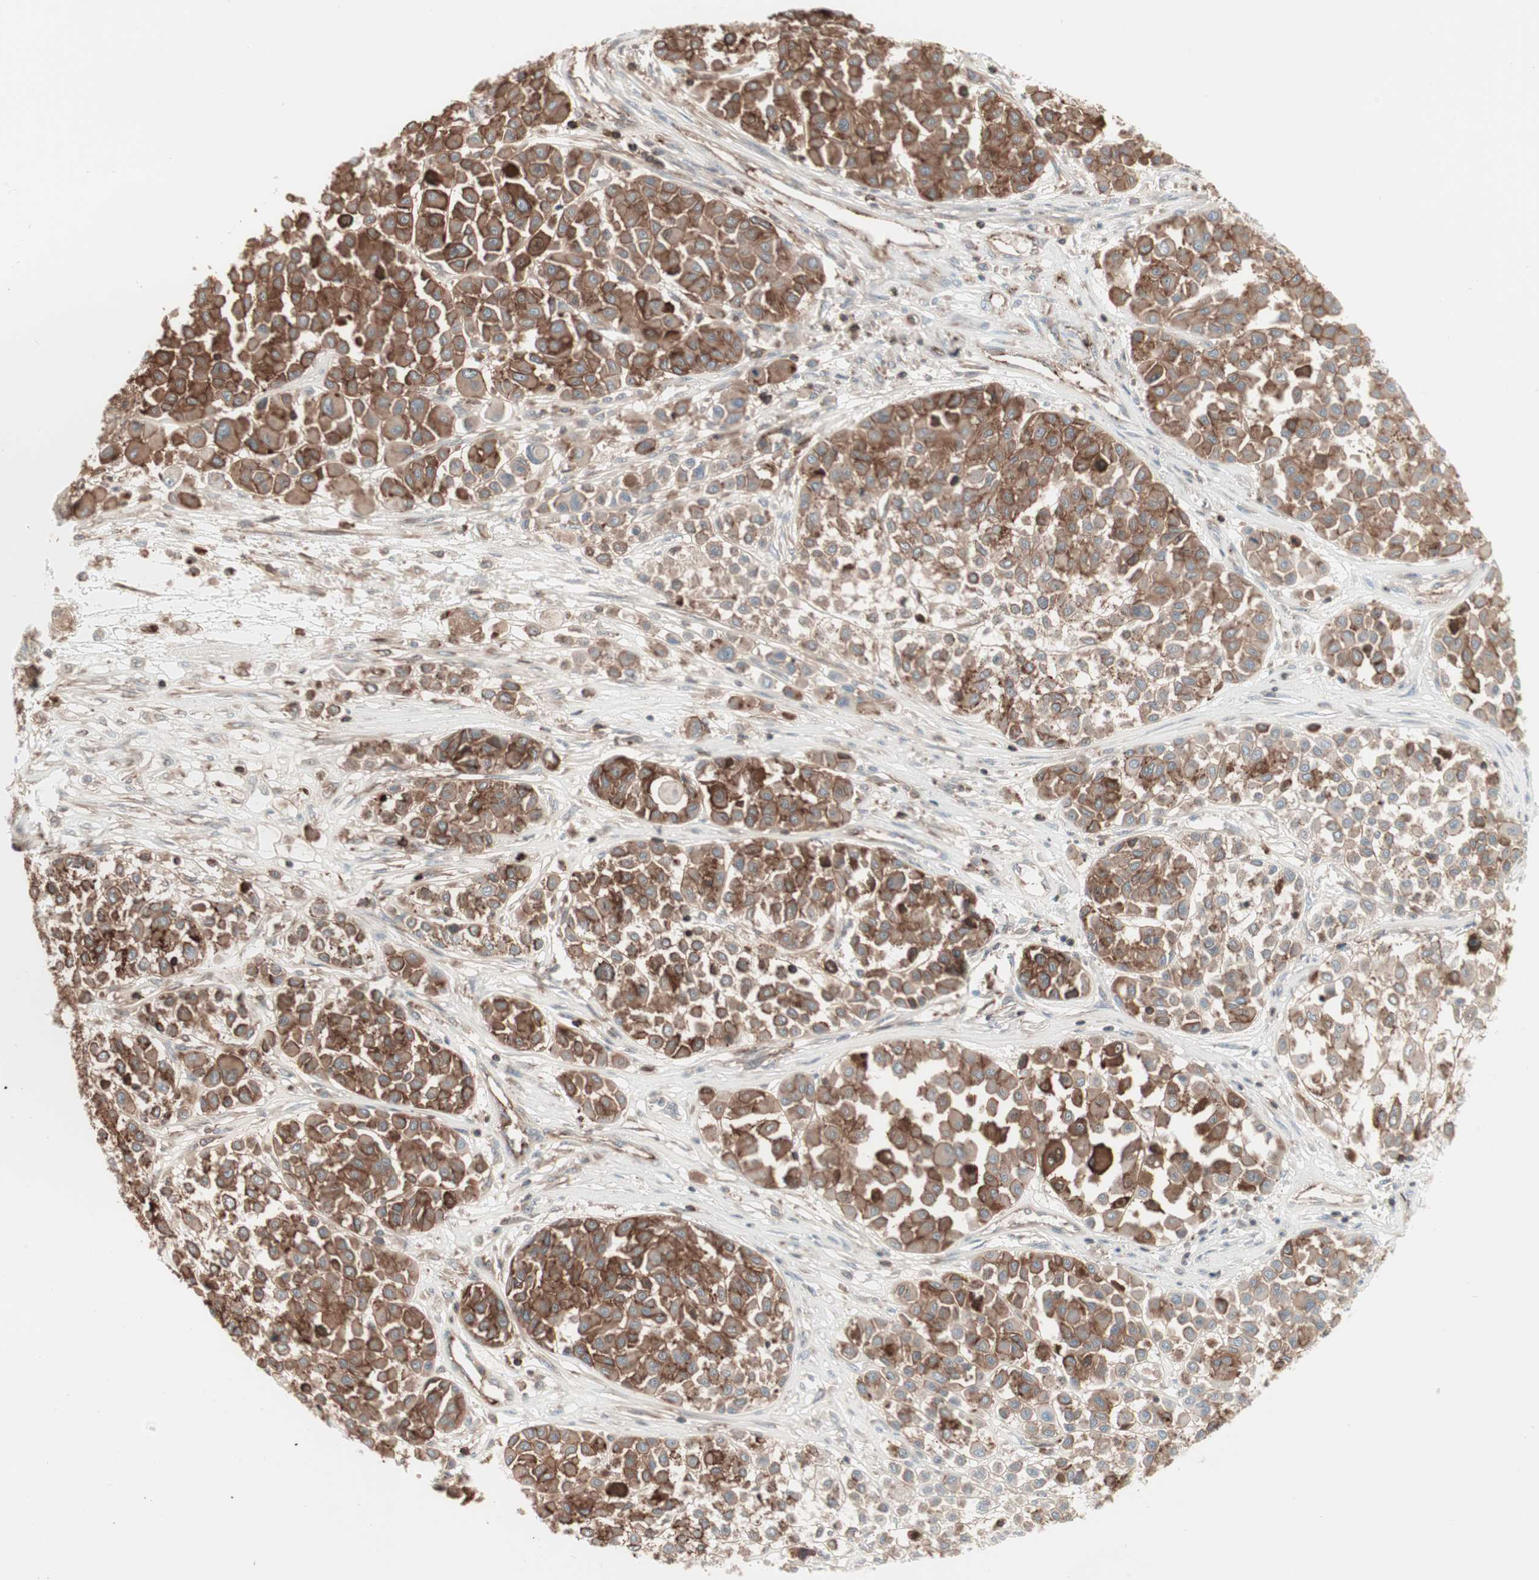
{"staining": {"intensity": "strong", "quantity": ">75%", "location": "cytoplasmic/membranous"}, "tissue": "melanoma", "cell_type": "Tumor cells", "image_type": "cancer", "snomed": [{"axis": "morphology", "description": "Malignant melanoma, Metastatic site"}, {"axis": "topography", "description": "Soft tissue"}], "caption": "Malignant melanoma (metastatic site) was stained to show a protein in brown. There is high levels of strong cytoplasmic/membranous positivity in approximately >75% of tumor cells.", "gene": "TCP11L1", "patient": {"sex": "male", "age": 41}}